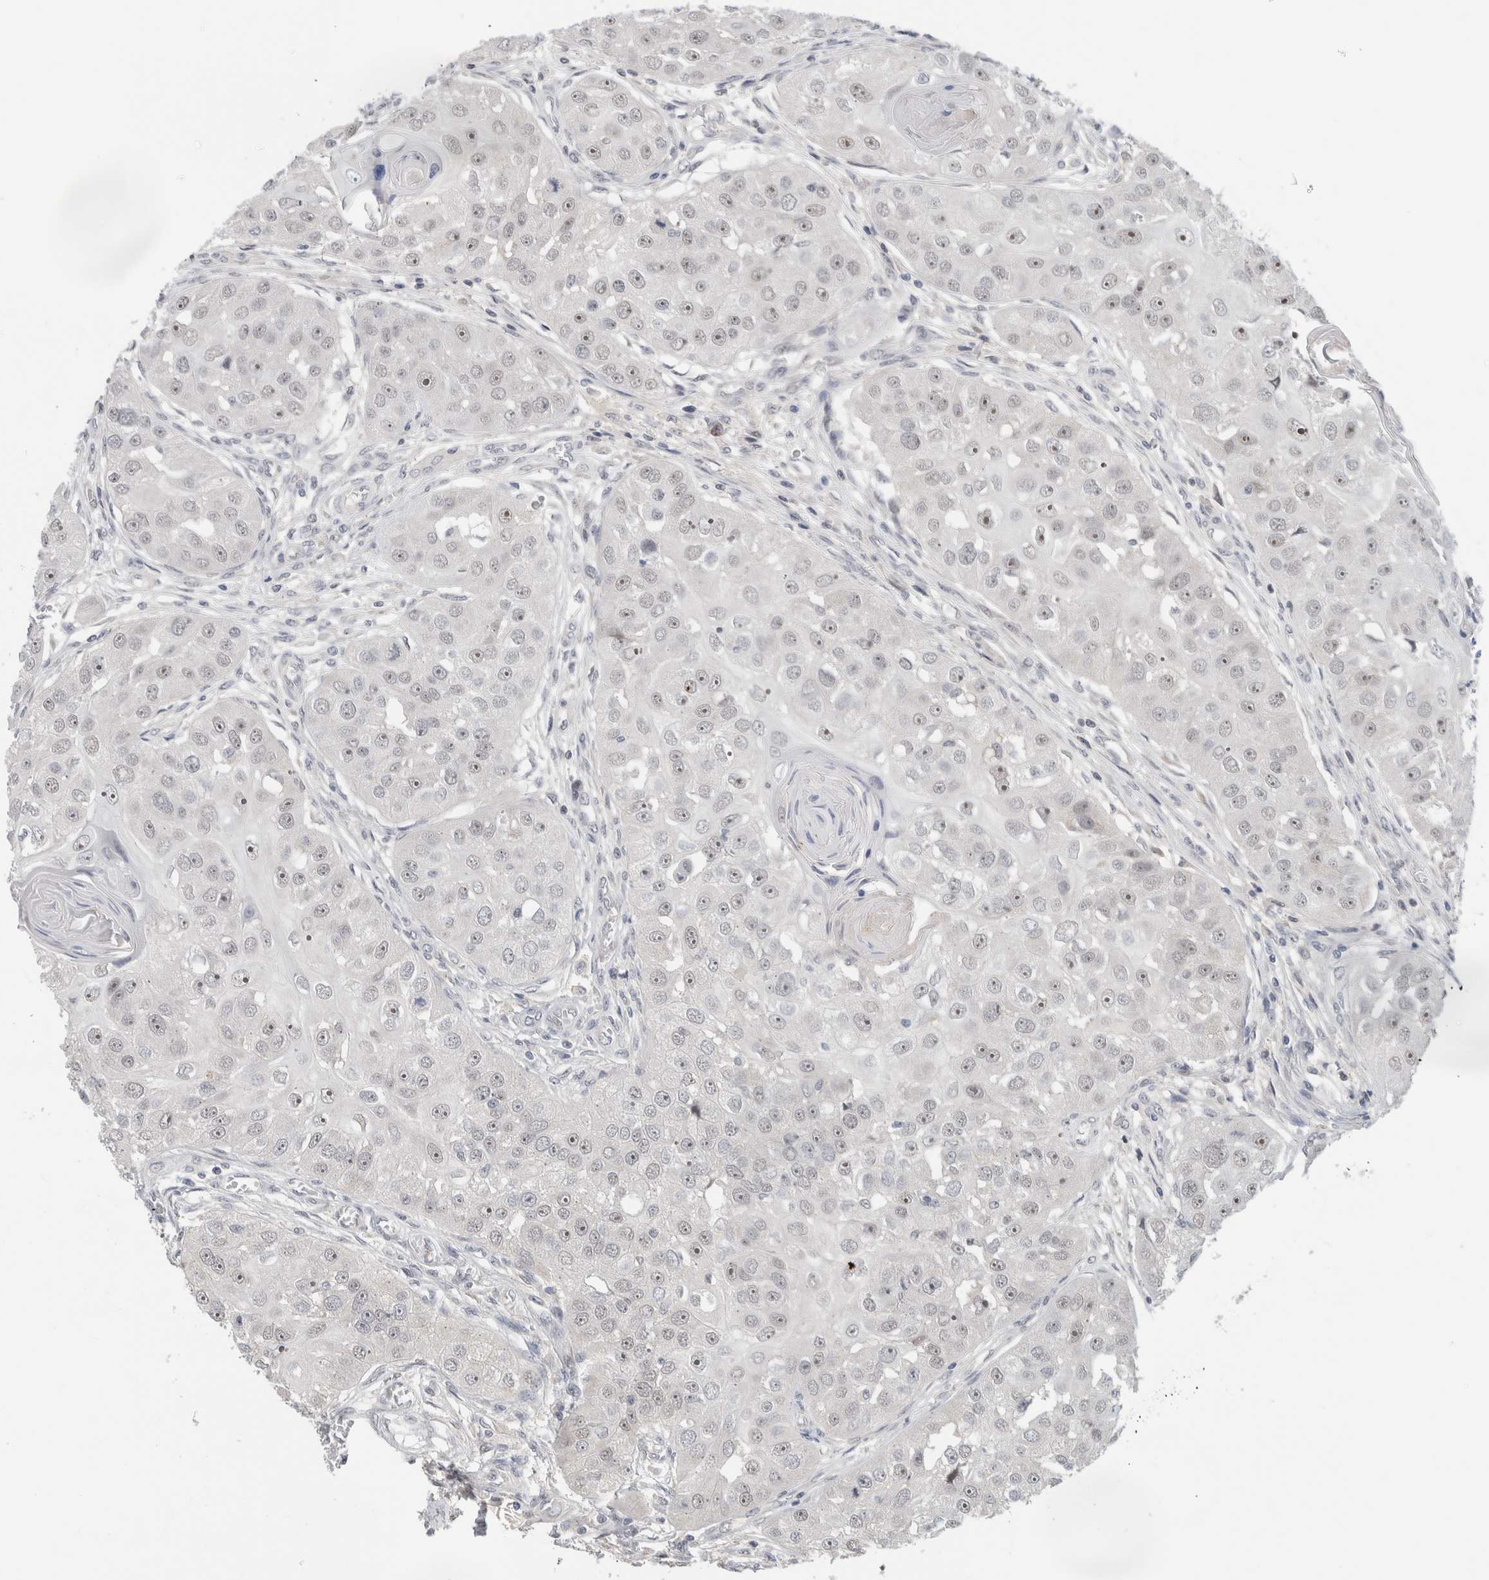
{"staining": {"intensity": "moderate", "quantity": "25%-75%", "location": "nuclear"}, "tissue": "head and neck cancer", "cell_type": "Tumor cells", "image_type": "cancer", "snomed": [{"axis": "morphology", "description": "Normal tissue, NOS"}, {"axis": "morphology", "description": "Squamous cell carcinoma, NOS"}, {"axis": "topography", "description": "Skeletal muscle"}, {"axis": "topography", "description": "Head-Neck"}], "caption": "Tumor cells display medium levels of moderate nuclear expression in about 25%-75% of cells in human head and neck cancer (squamous cell carcinoma).", "gene": "HCN3", "patient": {"sex": "male", "age": 51}}